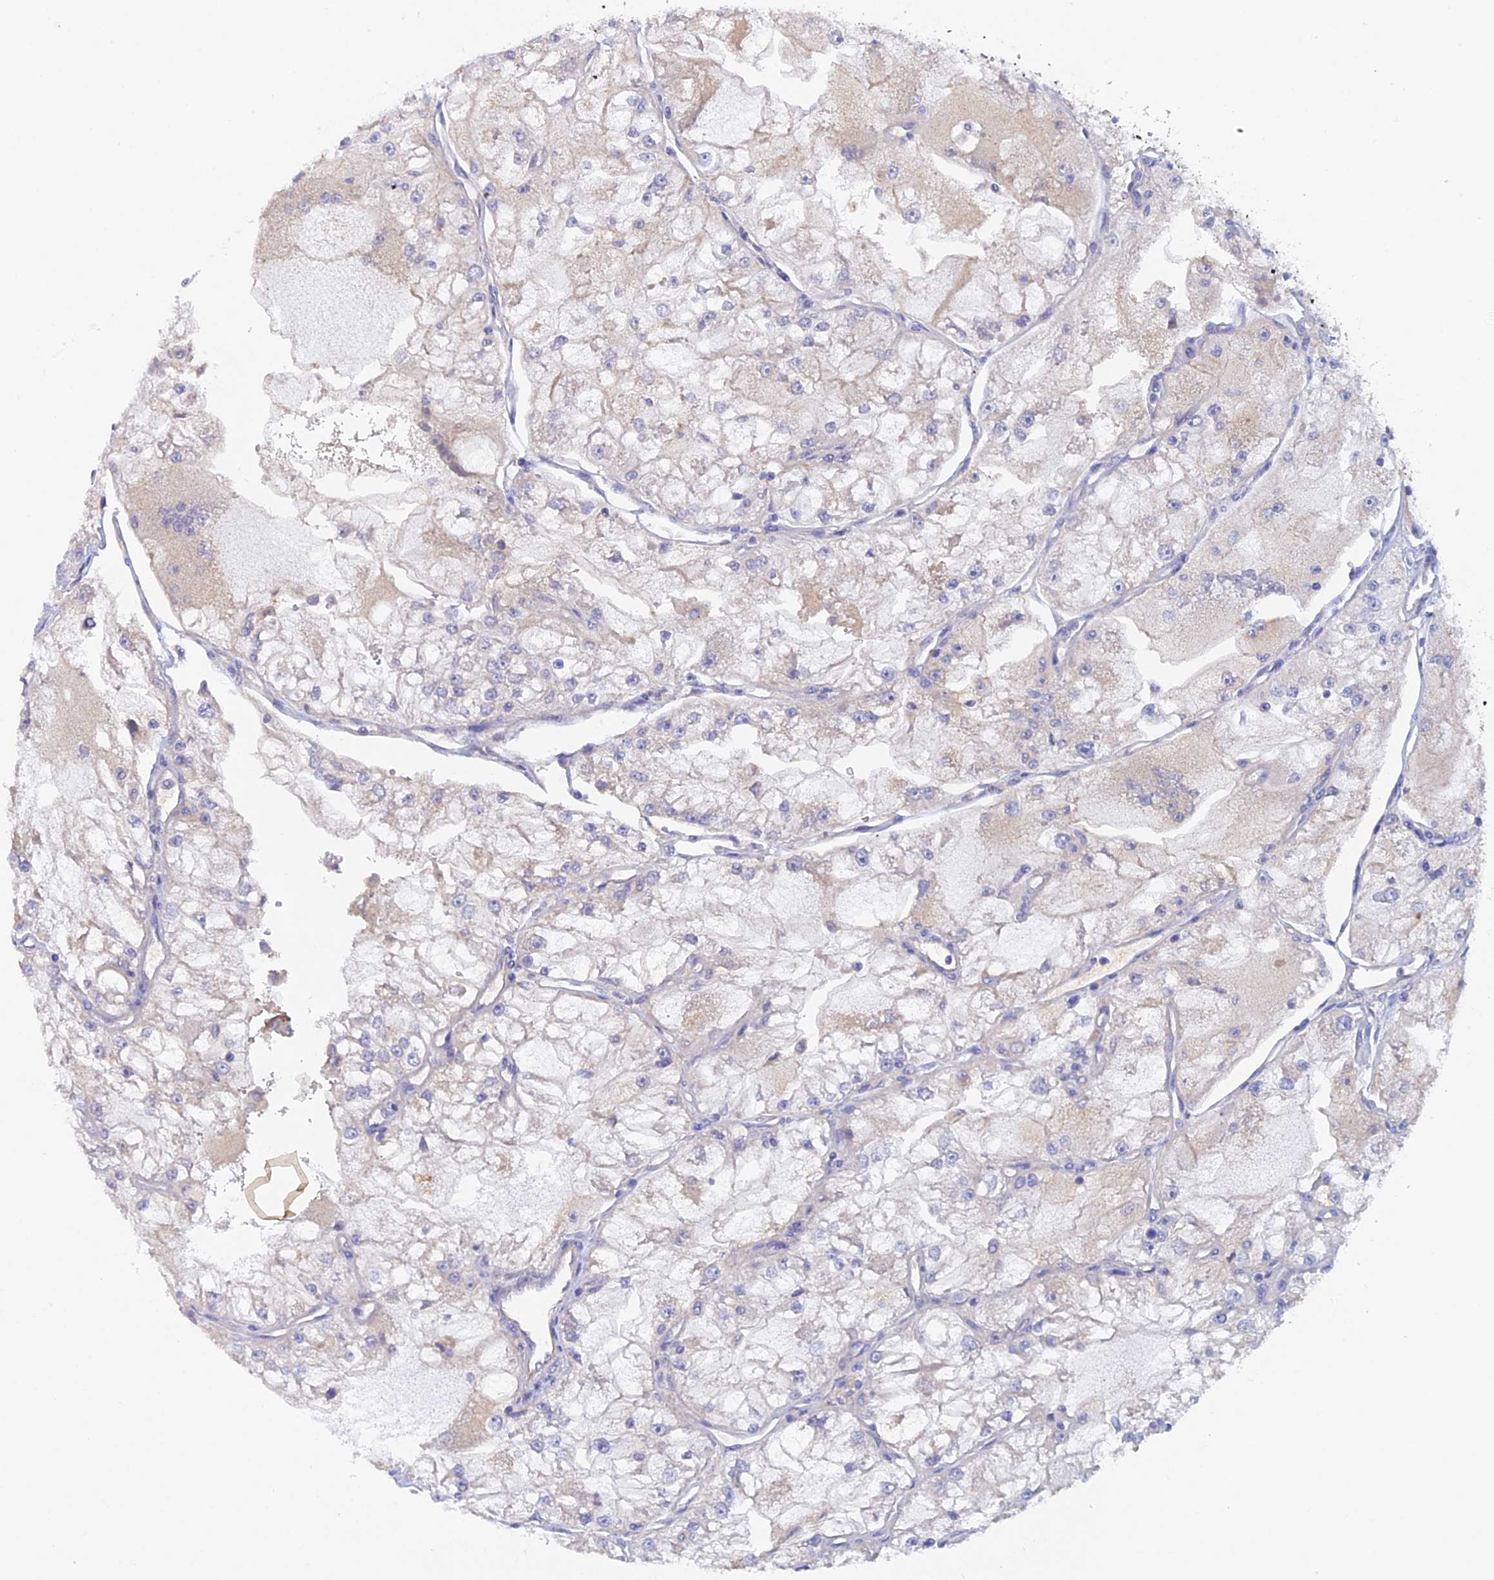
{"staining": {"intensity": "negative", "quantity": "none", "location": "none"}, "tissue": "renal cancer", "cell_type": "Tumor cells", "image_type": "cancer", "snomed": [{"axis": "morphology", "description": "Adenocarcinoma, NOS"}, {"axis": "topography", "description": "Kidney"}], "caption": "High power microscopy image of an IHC photomicrograph of renal cancer, revealing no significant positivity in tumor cells.", "gene": "FZR1", "patient": {"sex": "female", "age": 72}}